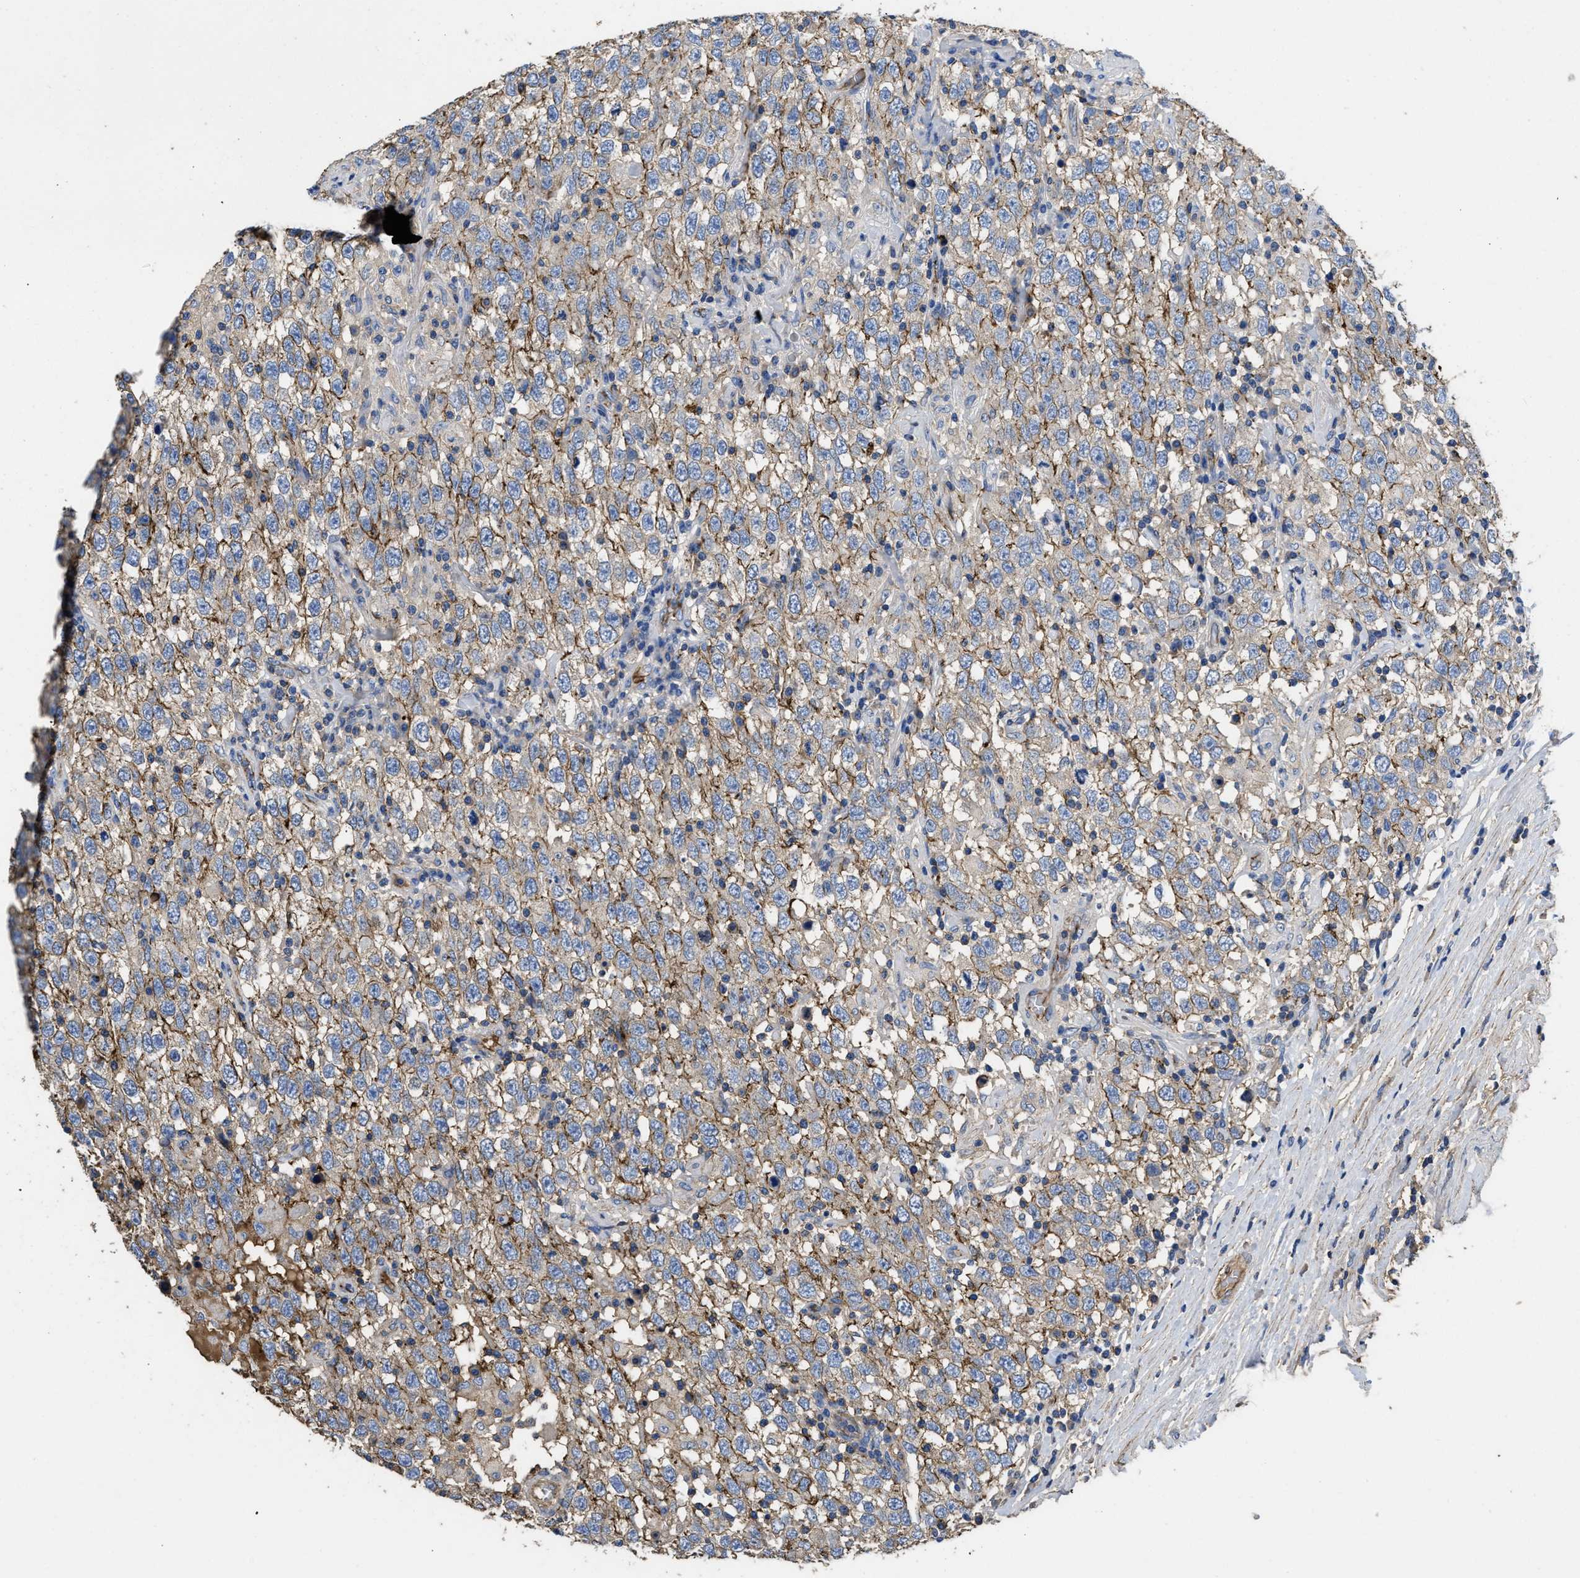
{"staining": {"intensity": "weak", "quantity": "25%-75%", "location": "cytoplasmic/membranous"}, "tissue": "testis cancer", "cell_type": "Tumor cells", "image_type": "cancer", "snomed": [{"axis": "morphology", "description": "Seminoma, NOS"}, {"axis": "topography", "description": "Testis"}], "caption": "A photomicrograph of testis seminoma stained for a protein reveals weak cytoplasmic/membranous brown staining in tumor cells.", "gene": "USP4", "patient": {"sex": "male", "age": 41}}